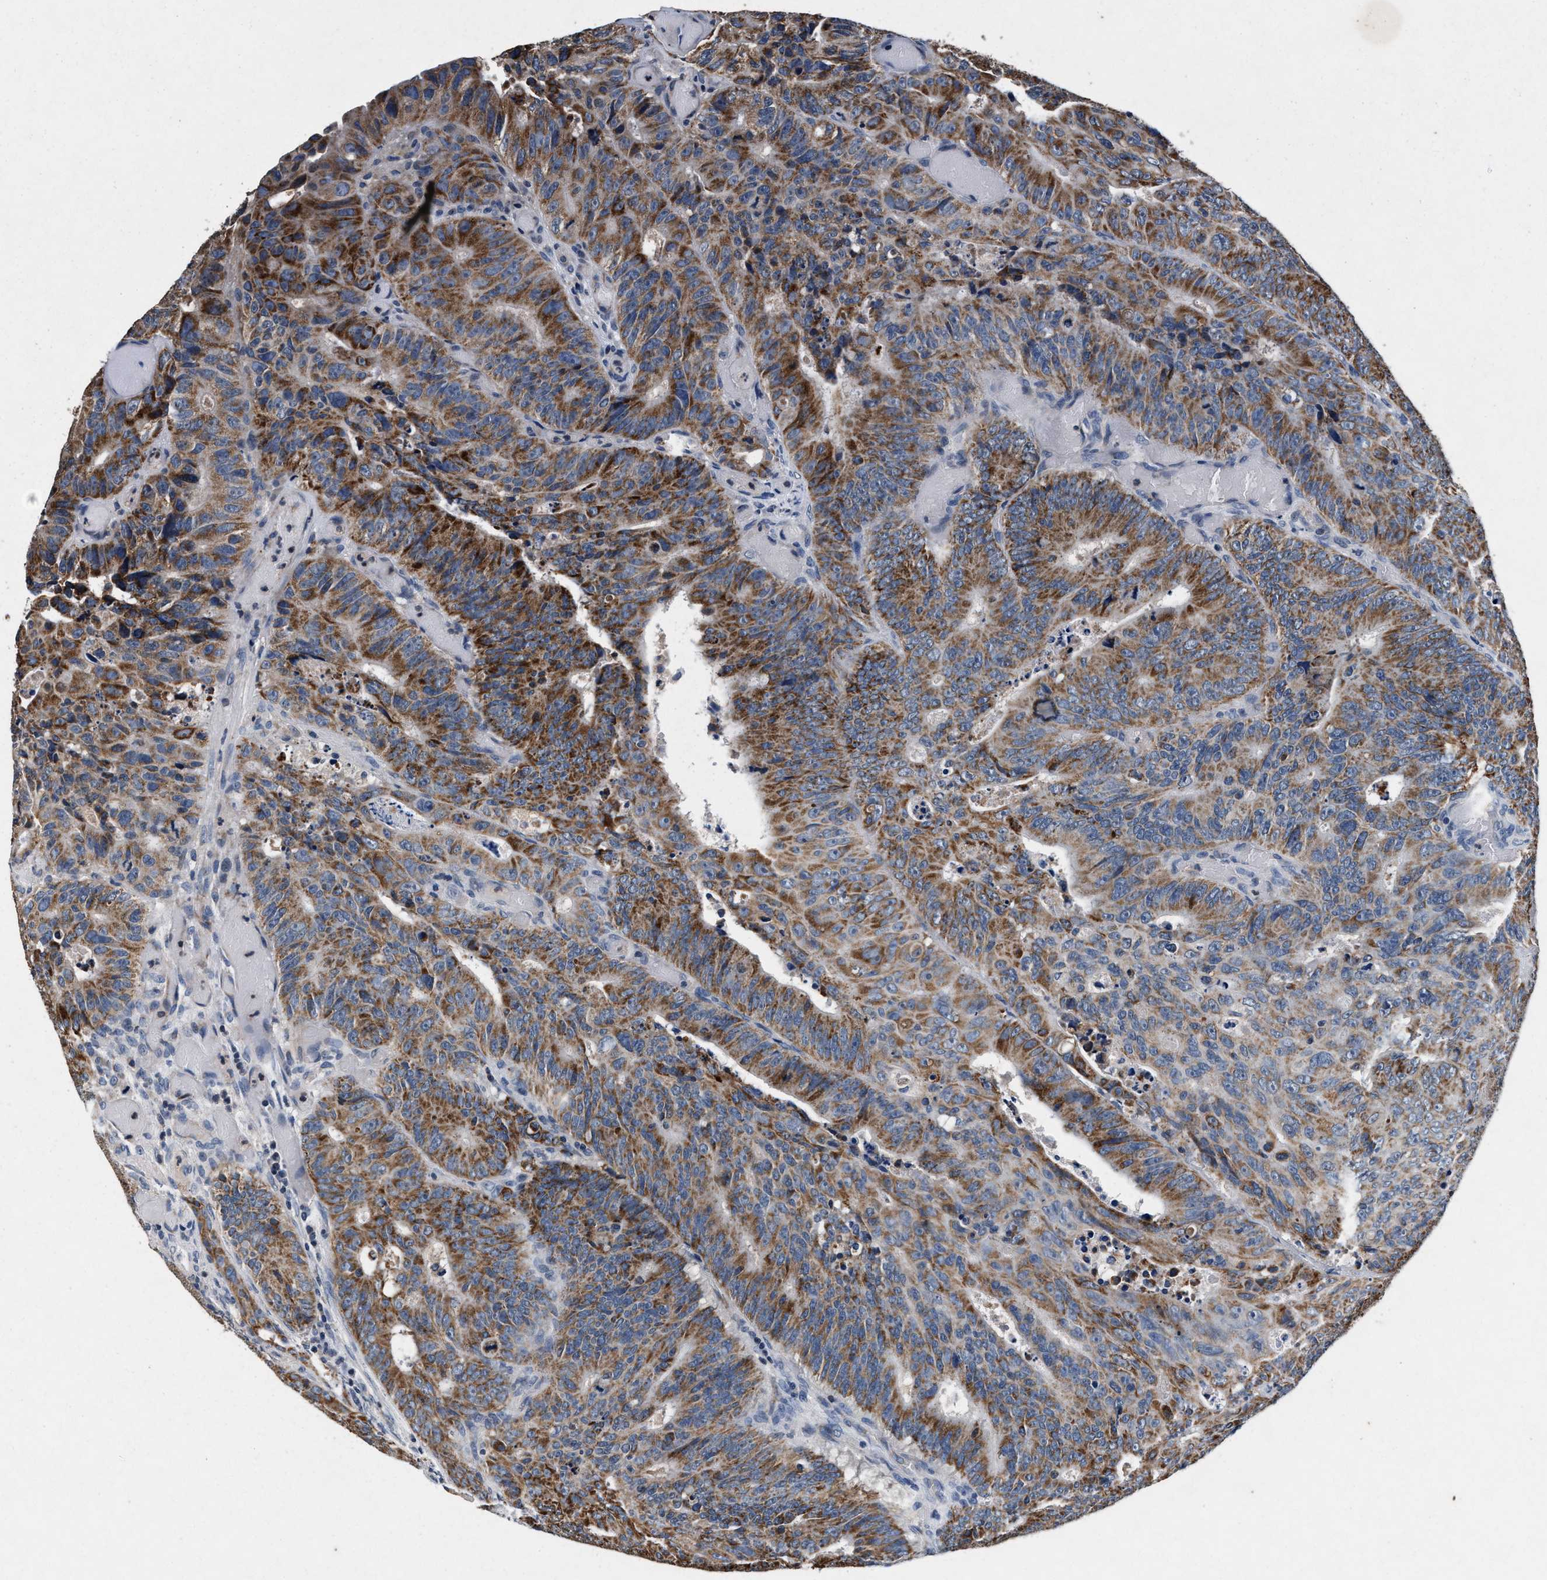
{"staining": {"intensity": "strong", "quantity": "25%-75%", "location": "cytoplasmic/membranous"}, "tissue": "colorectal cancer", "cell_type": "Tumor cells", "image_type": "cancer", "snomed": [{"axis": "morphology", "description": "Adenocarcinoma, NOS"}, {"axis": "topography", "description": "Colon"}], "caption": "IHC staining of colorectal cancer (adenocarcinoma), which shows high levels of strong cytoplasmic/membranous positivity in about 25%-75% of tumor cells indicating strong cytoplasmic/membranous protein staining. The staining was performed using DAB (3,3'-diaminobenzidine) (brown) for protein detection and nuclei were counterstained in hematoxylin (blue).", "gene": "PKD2L1", "patient": {"sex": "male", "age": 87}}